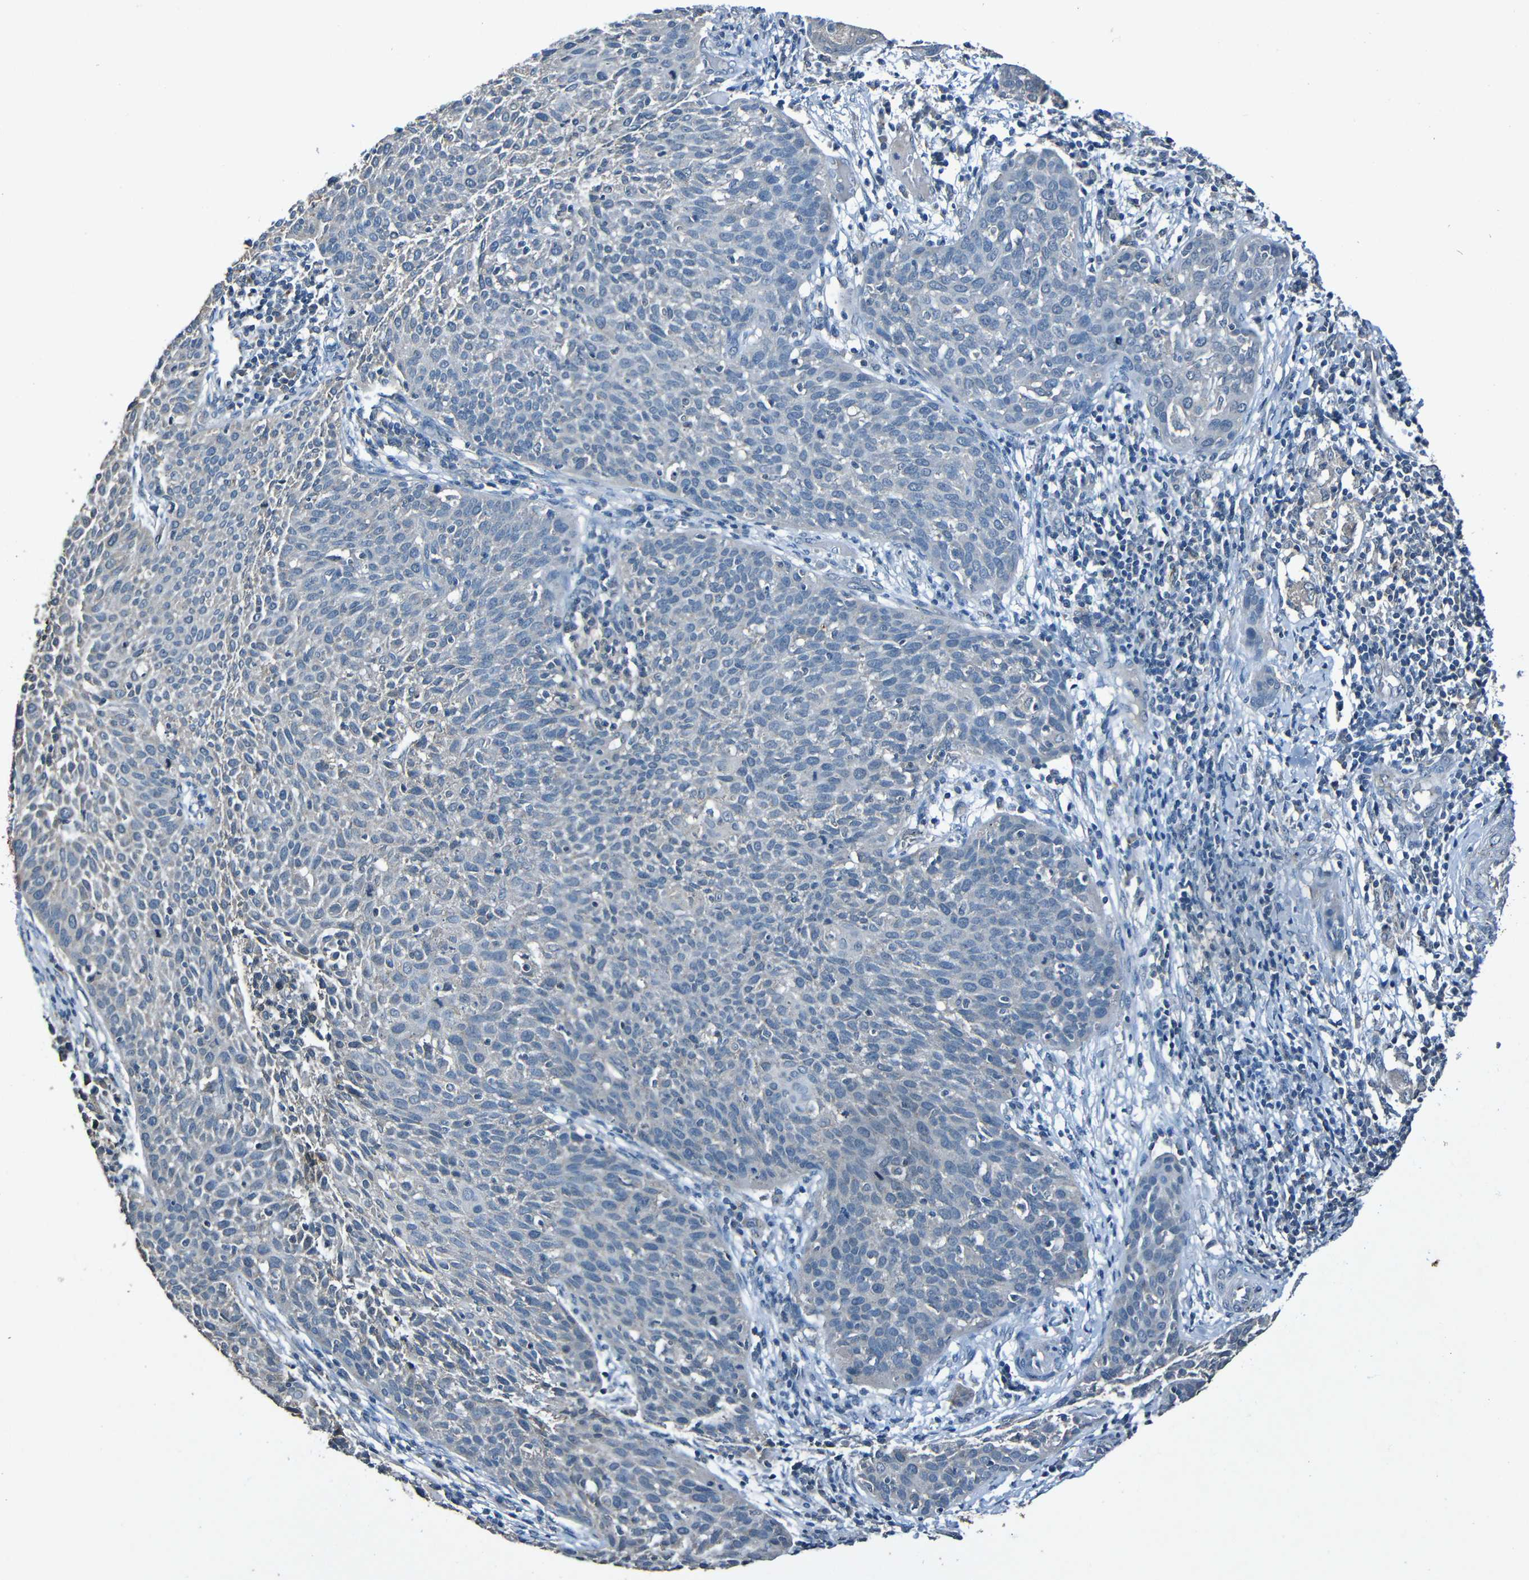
{"staining": {"intensity": "negative", "quantity": "none", "location": "none"}, "tissue": "cervical cancer", "cell_type": "Tumor cells", "image_type": "cancer", "snomed": [{"axis": "morphology", "description": "Squamous cell carcinoma, NOS"}, {"axis": "topography", "description": "Cervix"}], "caption": "A micrograph of squamous cell carcinoma (cervical) stained for a protein exhibits no brown staining in tumor cells. The staining is performed using DAB (3,3'-diaminobenzidine) brown chromogen with nuclei counter-stained in using hematoxylin.", "gene": "LRRC70", "patient": {"sex": "female", "age": 38}}